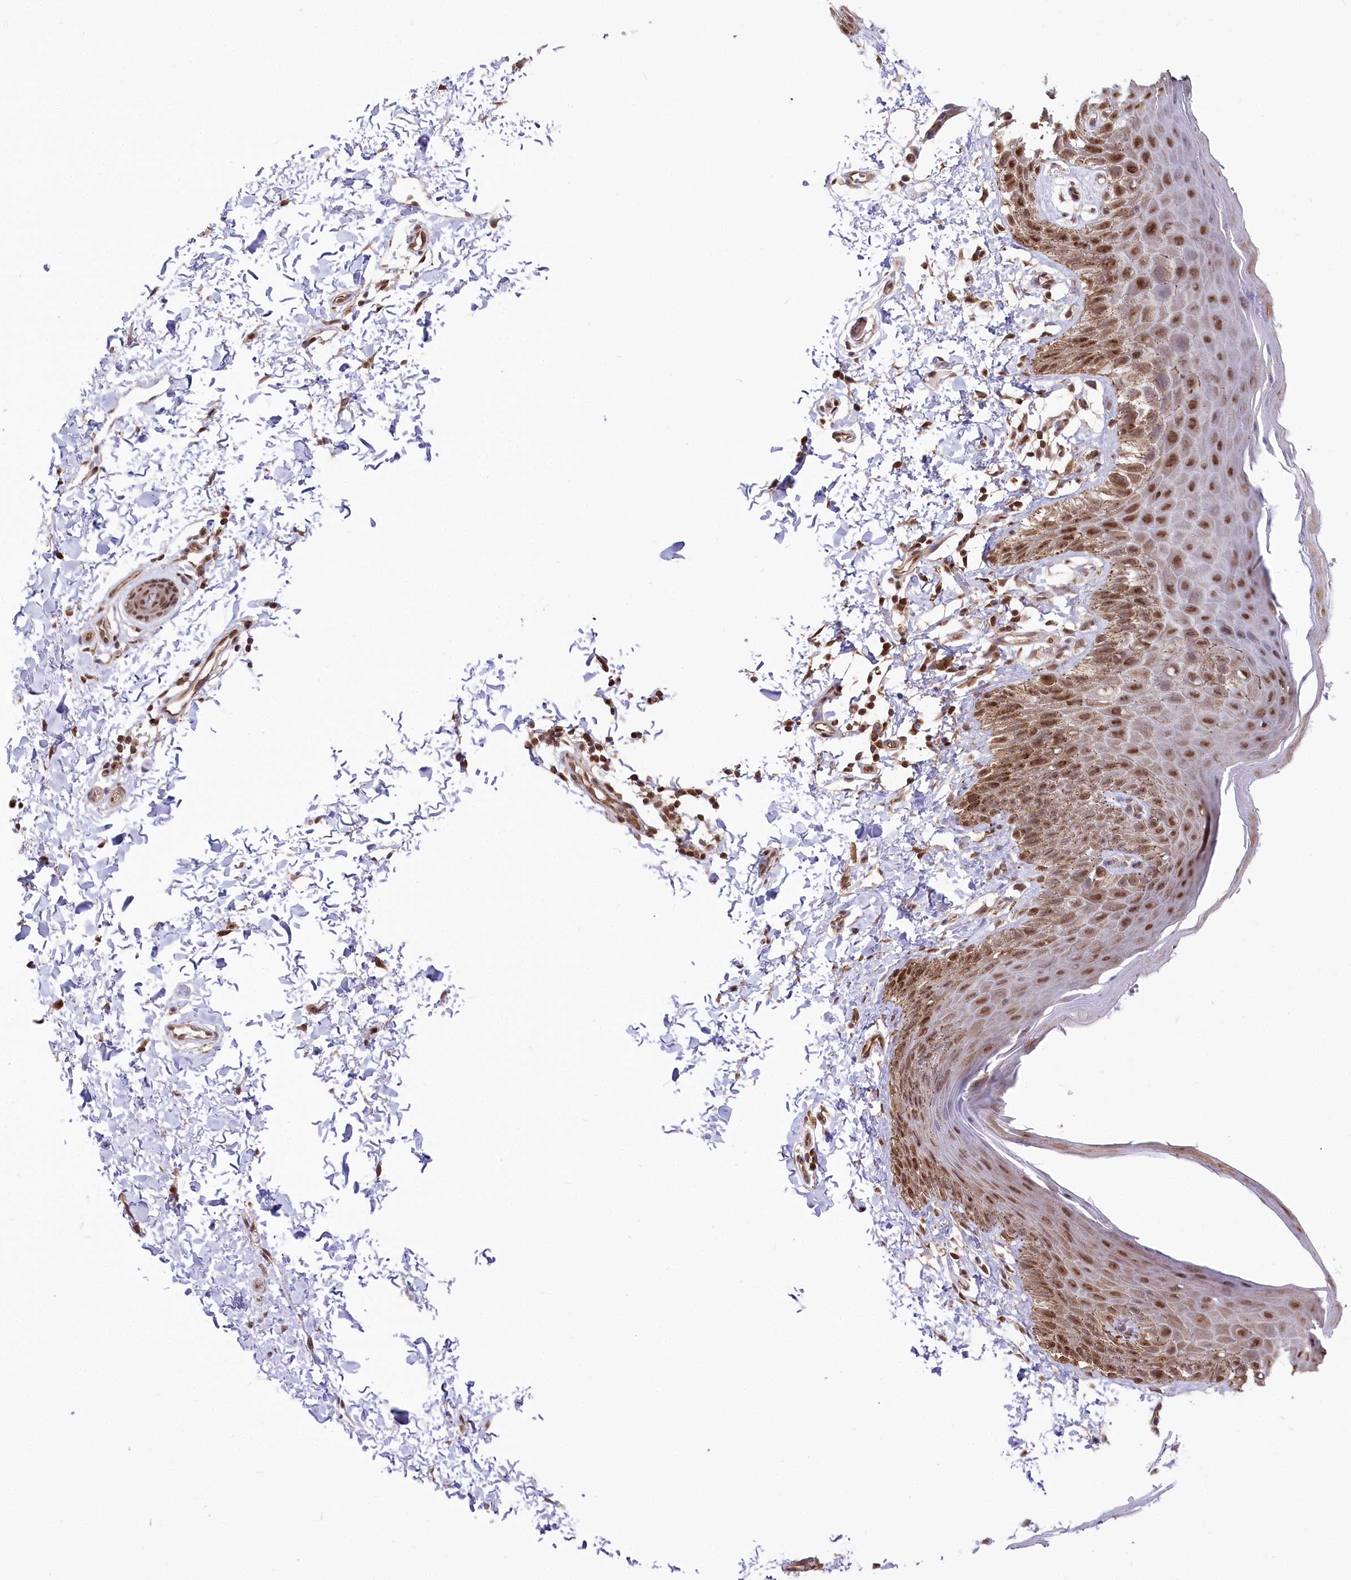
{"staining": {"intensity": "strong", "quantity": ">75%", "location": "nuclear"}, "tissue": "skin", "cell_type": "Epidermal cells", "image_type": "normal", "snomed": [{"axis": "morphology", "description": "Normal tissue, NOS"}, {"axis": "topography", "description": "Anal"}], "caption": "Immunohistochemical staining of normal skin reveals high levels of strong nuclear positivity in approximately >75% of epidermal cells.", "gene": "PSMA1", "patient": {"sex": "male", "age": 44}}